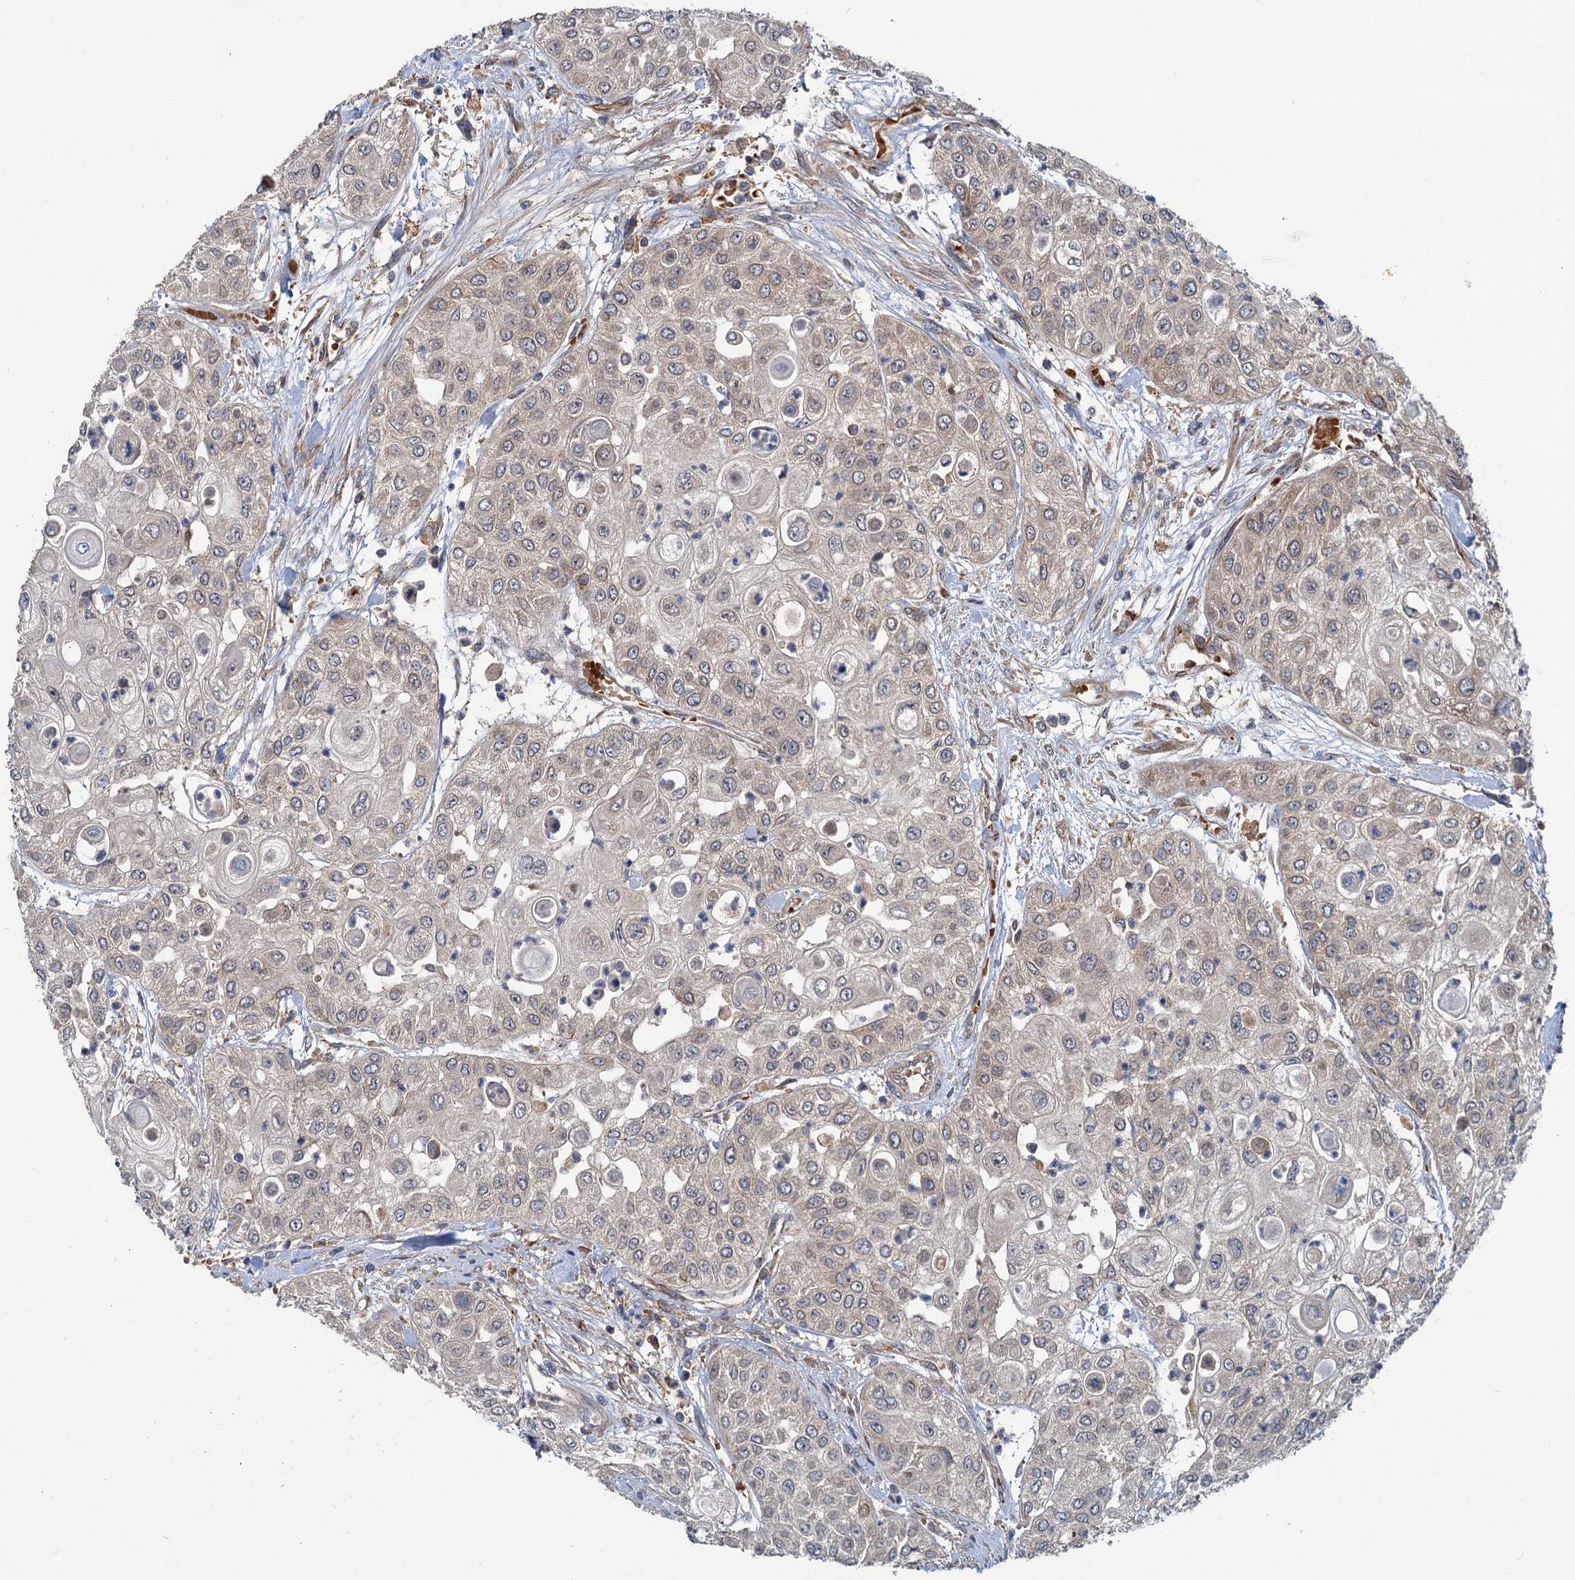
{"staining": {"intensity": "negative", "quantity": "none", "location": "none"}, "tissue": "urothelial cancer", "cell_type": "Tumor cells", "image_type": "cancer", "snomed": [{"axis": "morphology", "description": "Urothelial carcinoma, High grade"}, {"axis": "topography", "description": "Urinary bladder"}], "caption": "Urothelial cancer stained for a protein using immunohistochemistry (IHC) demonstrates no positivity tumor cells.", "gene": "PKN2", "patient": {"sex": "female", "age": 79}}